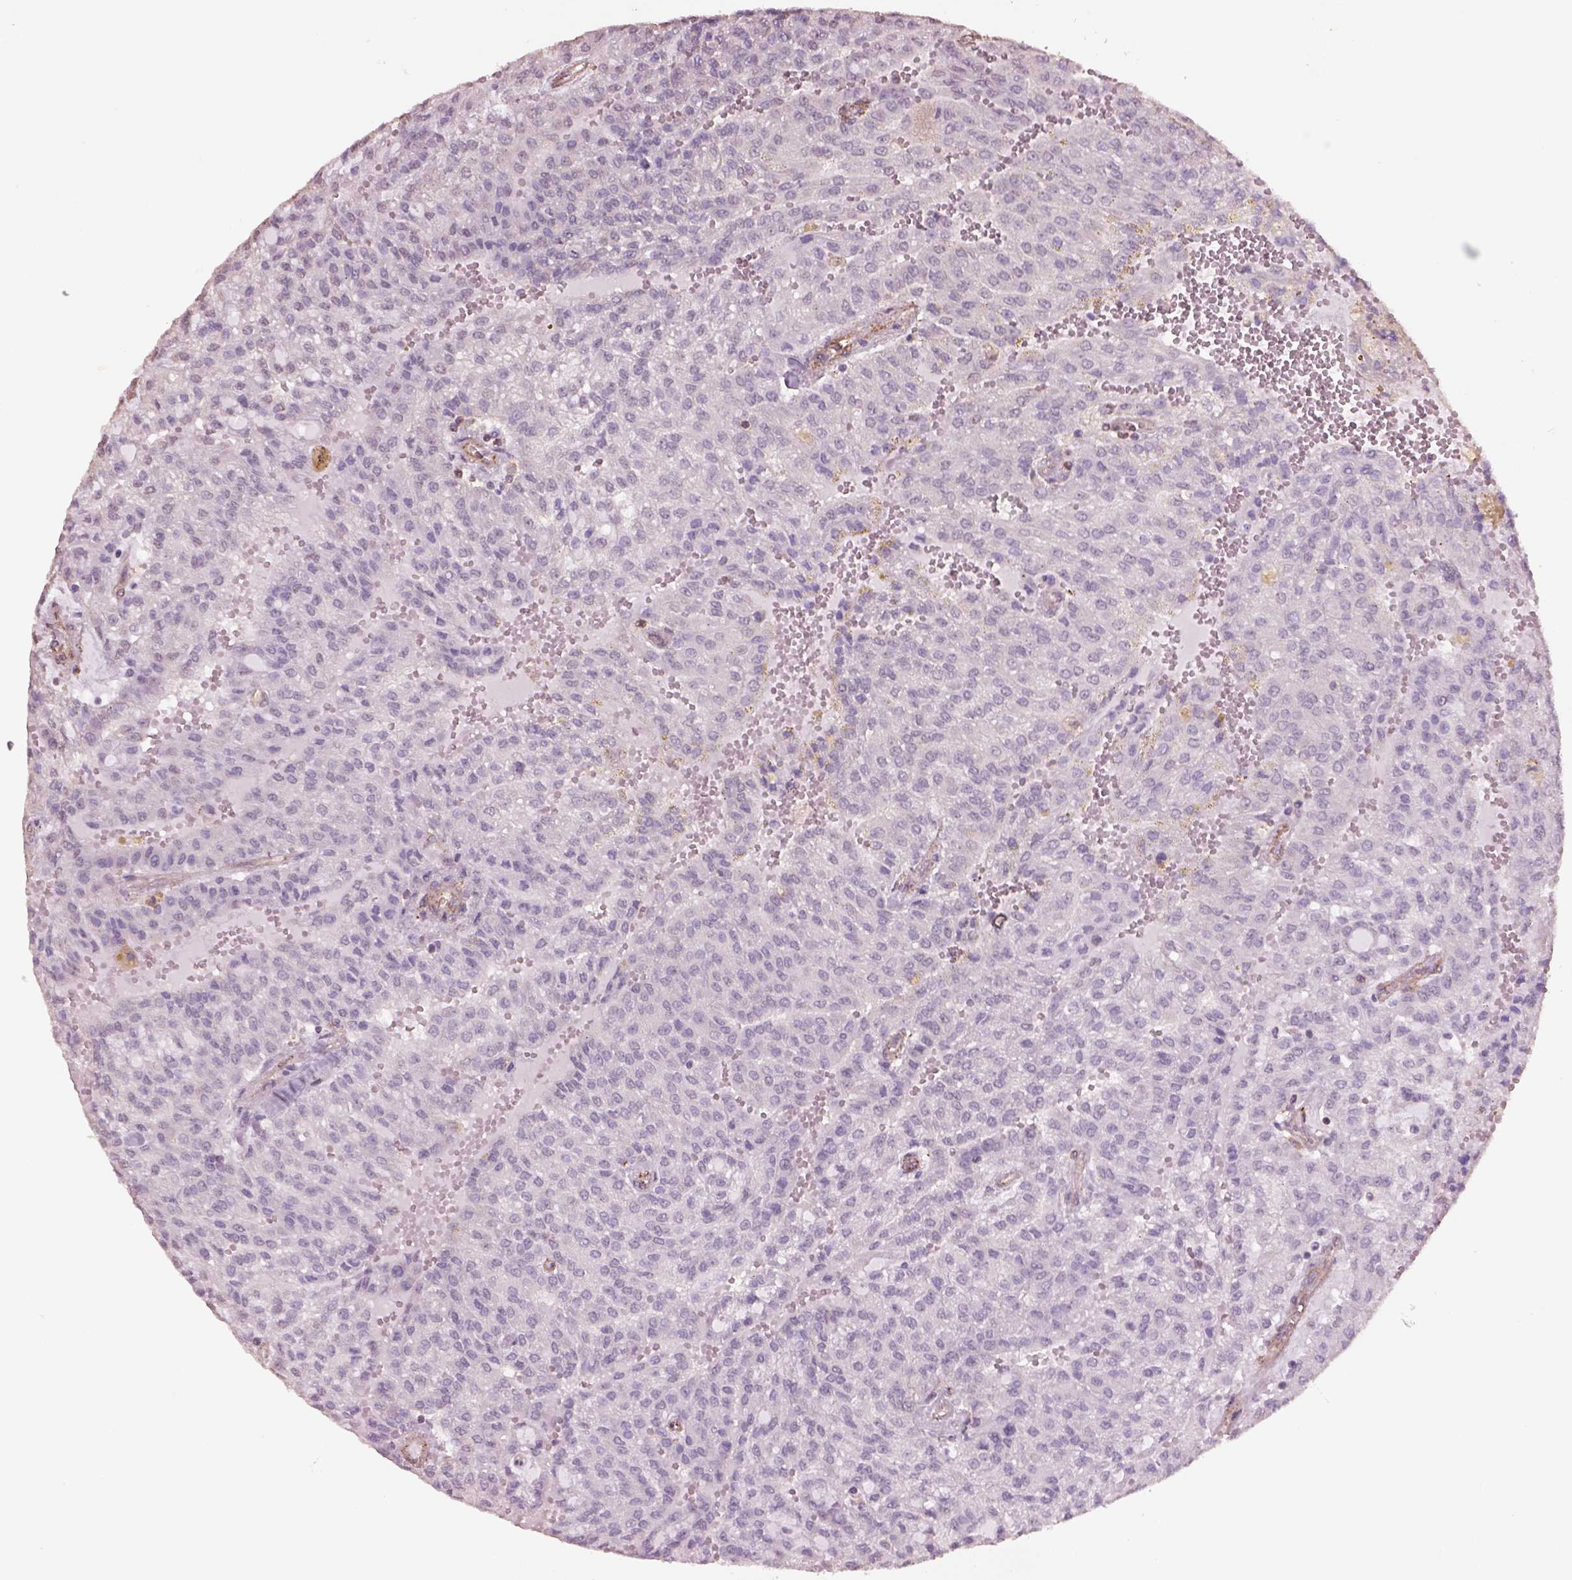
{"staining": {"intensity": "negative", "quantity": "none", "location": "none"}, "tissue": "renal cancer", "cell_type": "Tumor cells", "image_type": "cancer", "snomed": [{"axis": "morphology", "description": "Adenocarcinoma, NOS"}, {"axis": "topography", "description": "Kidney"}], "caption": "Tumor cells are negative for brown protein staining in renal adenocarcinoma. (Stains: DAB immunohistochemistry (IHC) with hematoxylin counter stain, Microscopy: brightfield microscopy at high magnification).", "gene": "LIN7A", "patient": {"sex": "male", "age": 63}}